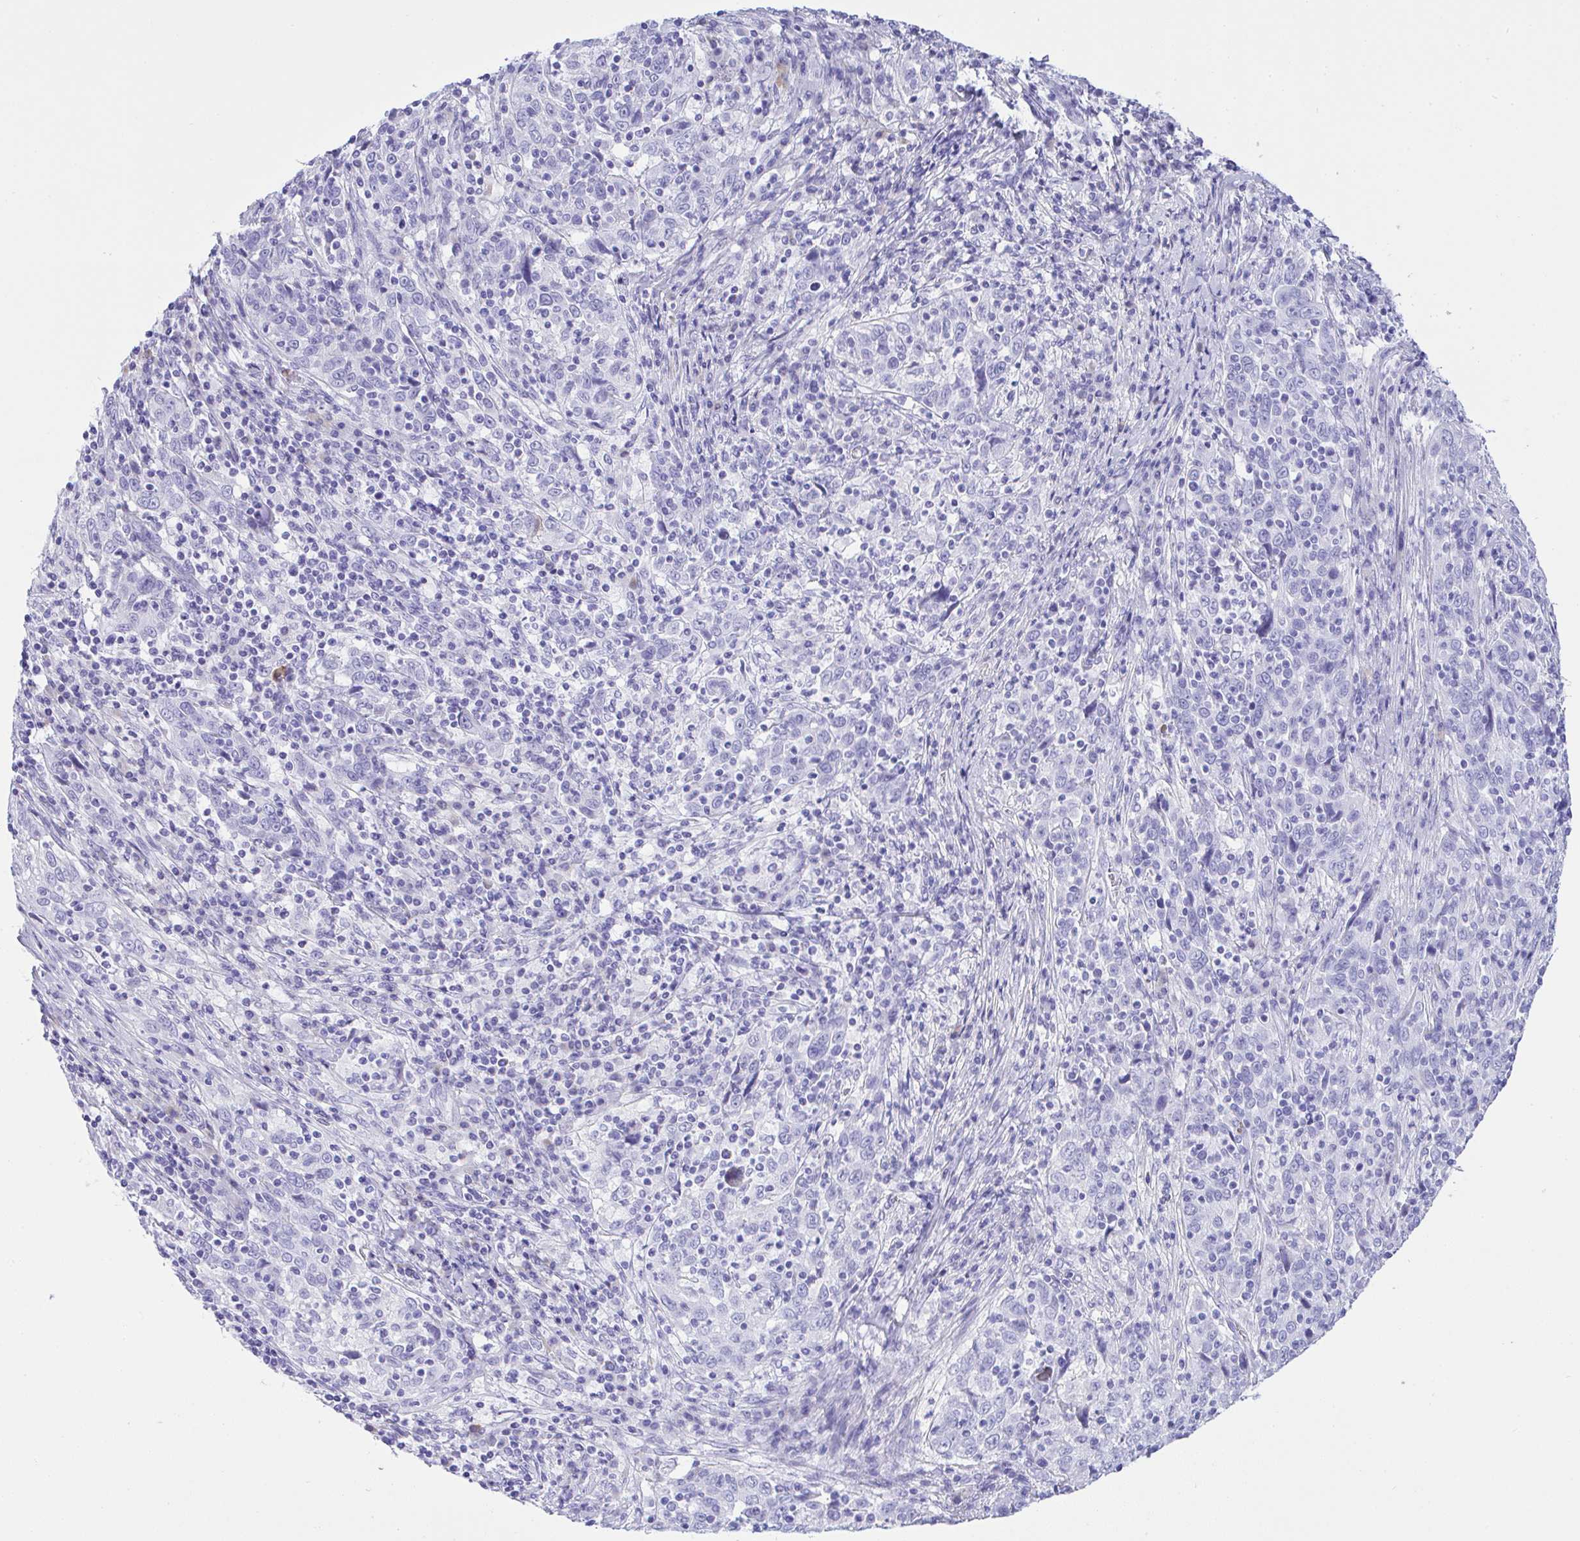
{"staining": {"intensity": "negative", "quantity": "none", "location": "none"}, "tissue": "cervical cancer", "cell_type": "Tumor cells", "image_type": "cancer", "snomed": [{"axis": "morphology", "description": "Squamous cell carcinoma, NOS"}, {"axis": "topography", "description": "Cervix"}], "caption": "An image of human squamous cell carcinoma (cervical) is negative for staining in tumor cells. (DAB immunohistochemistry (IHC) visualized using brightfield microscopy, high magnification).", "gene": "AKR1D1", "patient": {"sex": "female", "age": 46}}